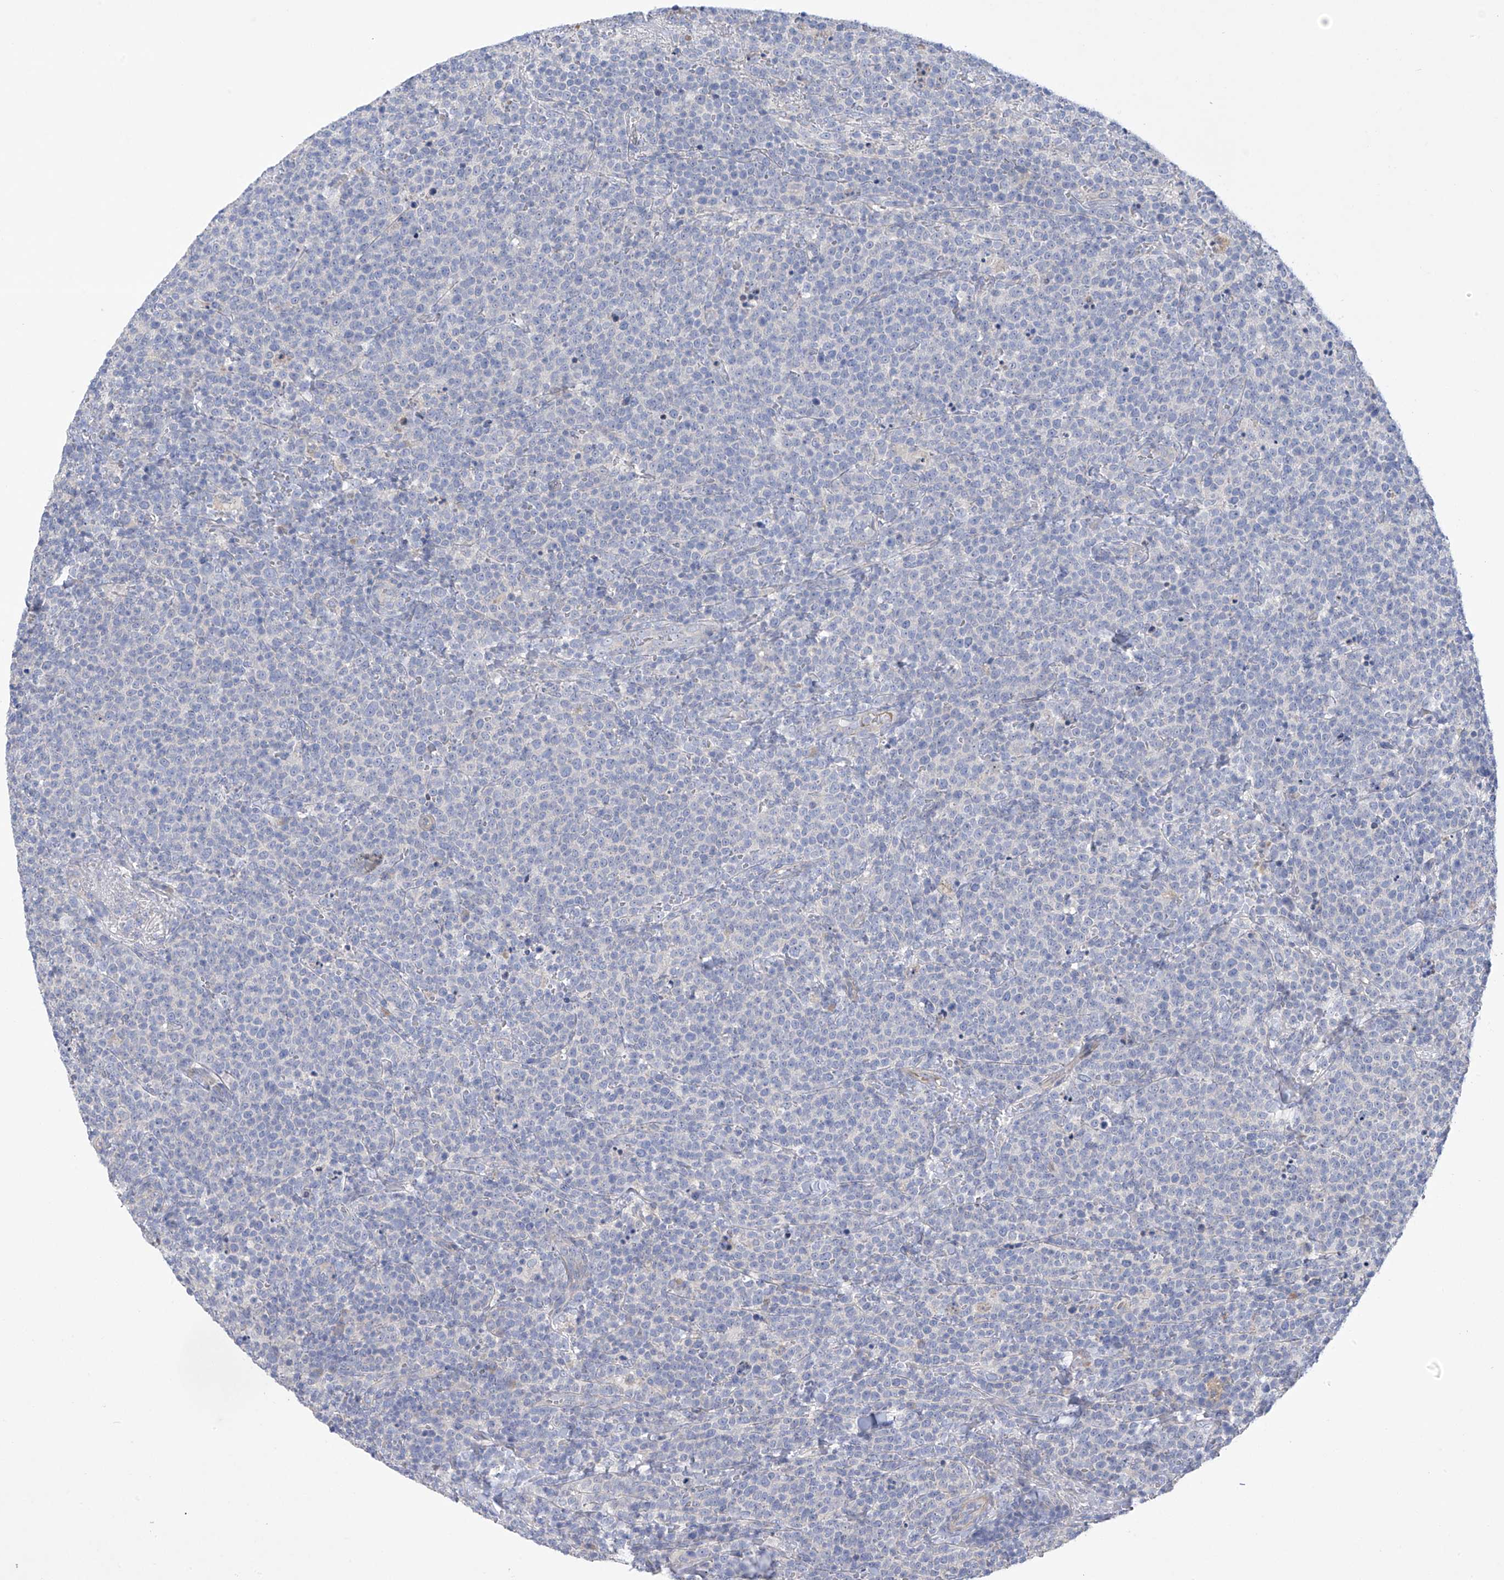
{"staining": {"intensity": "negative", "quantity": "none", "location": "none"}, "tissue": "lymphoma", "cell_type": "Tumor cells", "image_type": "cancer", "snomed": [{"axis": "morphology", "description": "Malignant lymphoma, non-Hodgkin's type, High grade"}, {"axis": "topography", "description": "Lymph node"}], "caption": "High power microscopy micrograph of an immunohistochemistry image of lymphoma, revealing no significant staining in tumor cells.", "gene": "PRSS12", "patient": {"sex": "male", "age": 61}}